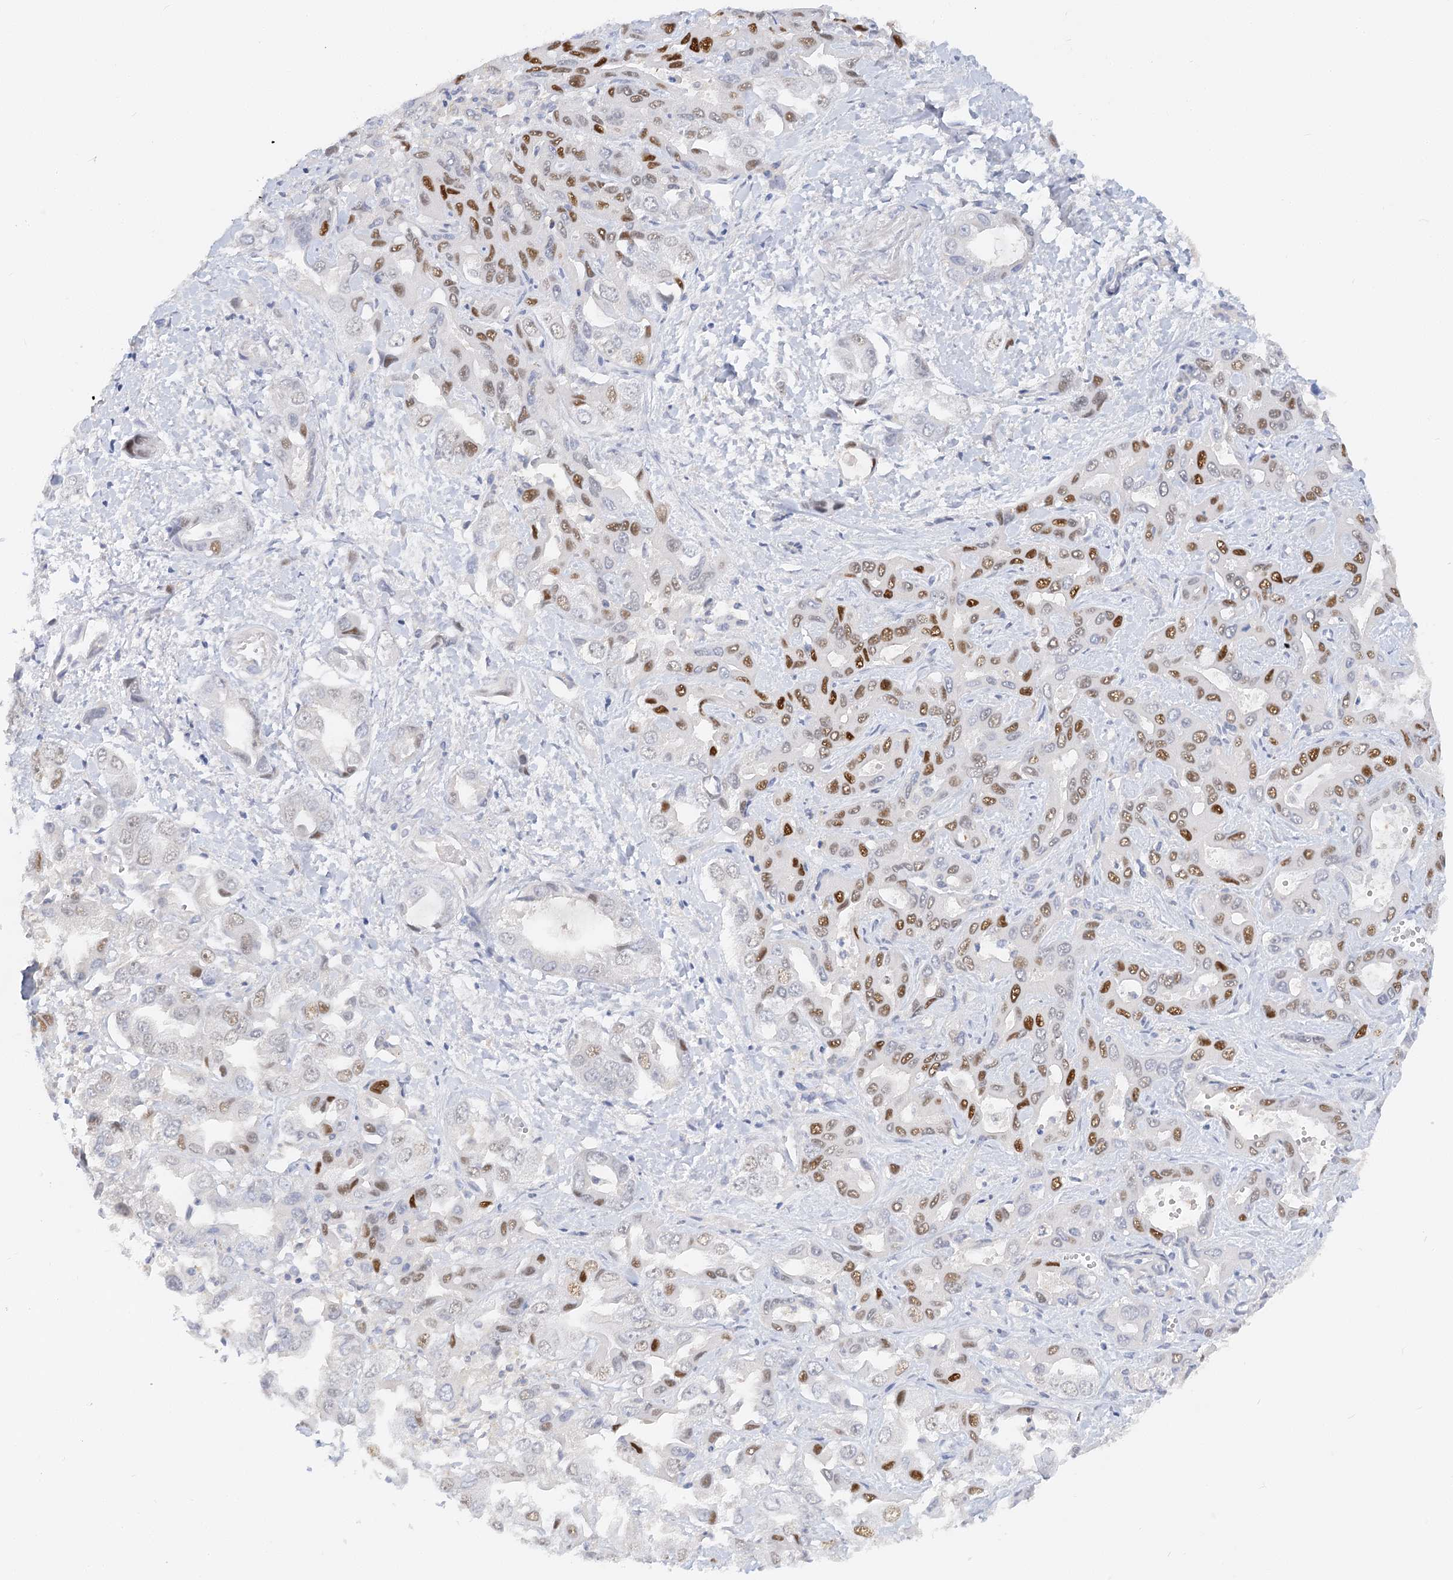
{"staining": {"intensity": "strong", "quantity": "25%-75%", "location": "nuclear"}, "tissue": "liver cancer", "cell_type": "Tumor cells", "image_type": "cancer", "snomed": [{"axis": "morphology", "description": "Cholangiocarcinoma"}, {"axis": "topography", "description": "Liver"}], "caption": "Immunohistochemistry staining of cholangiocarcinoma (liver), which exhibits high levels of strong nuclear positivity in approximately 25%-75% of tumor cells indicating strong nuclear protein staining. The staining was performed using DAB (3,3'-diaminobenzidine) (brown) for protein detection and nuclei were counterstained in hematoxylin (blue).", "gene": "NELL2", "patient": {"sex": "female", "age": 52}}